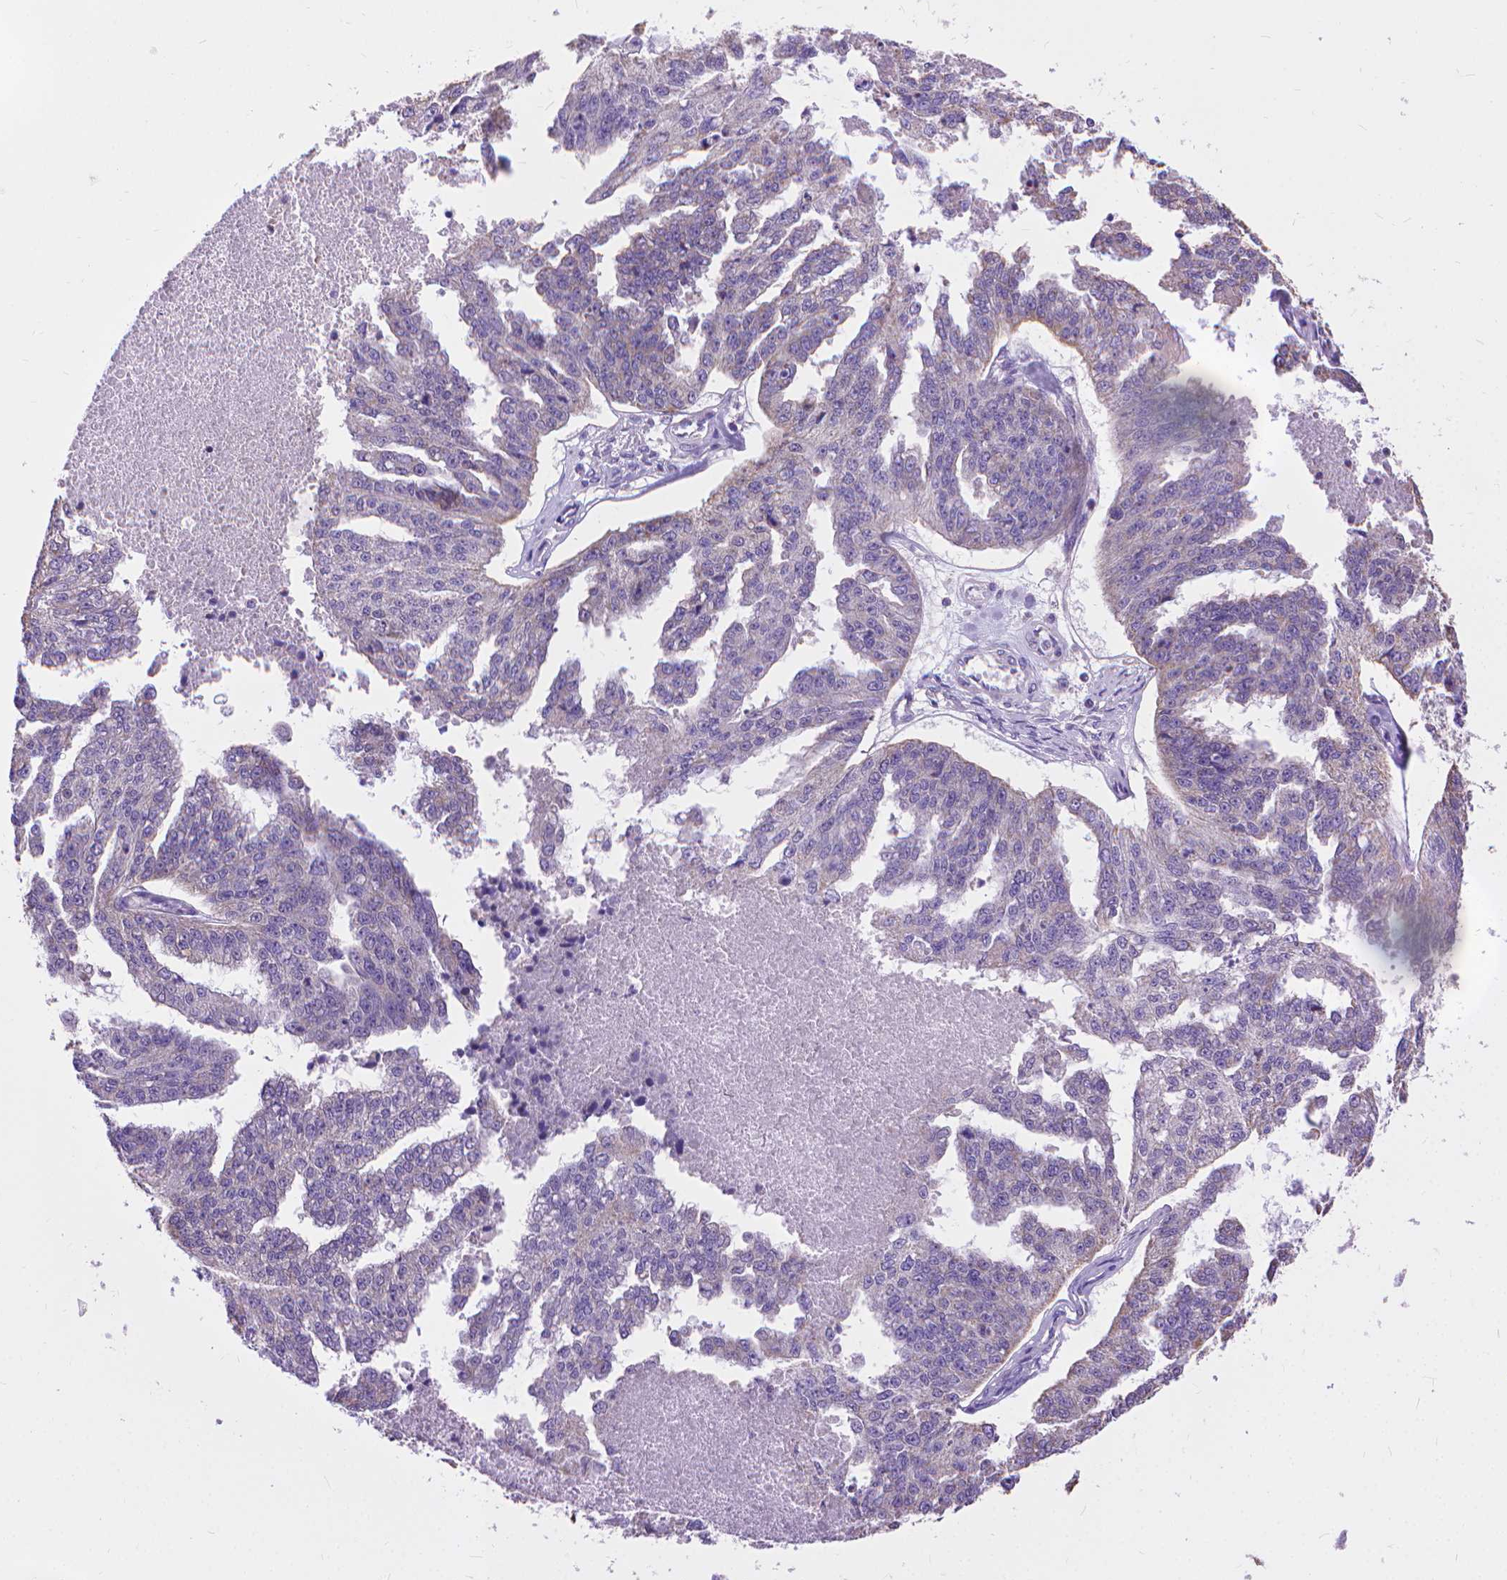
{"staining": {"intensity": "weak", "quantity": "<25%", "location": "cytoplasmic/membranous"}, "tissue": "ovarian cancer", "cell_type": "Tumor cells", "image_type": "cancer", "snomed": [{"axis": "morphology", "description": "Cystadenocarcinoma, serous, NOS"}, {"axis": "topography", "description": "Ovary"}], "caption": "DAB immunohistochemical staining of ovarian cancer displays no significant staining in tumor cells.", "gene": "SYN1", "patient": {"sex": "female", "age": 58}}